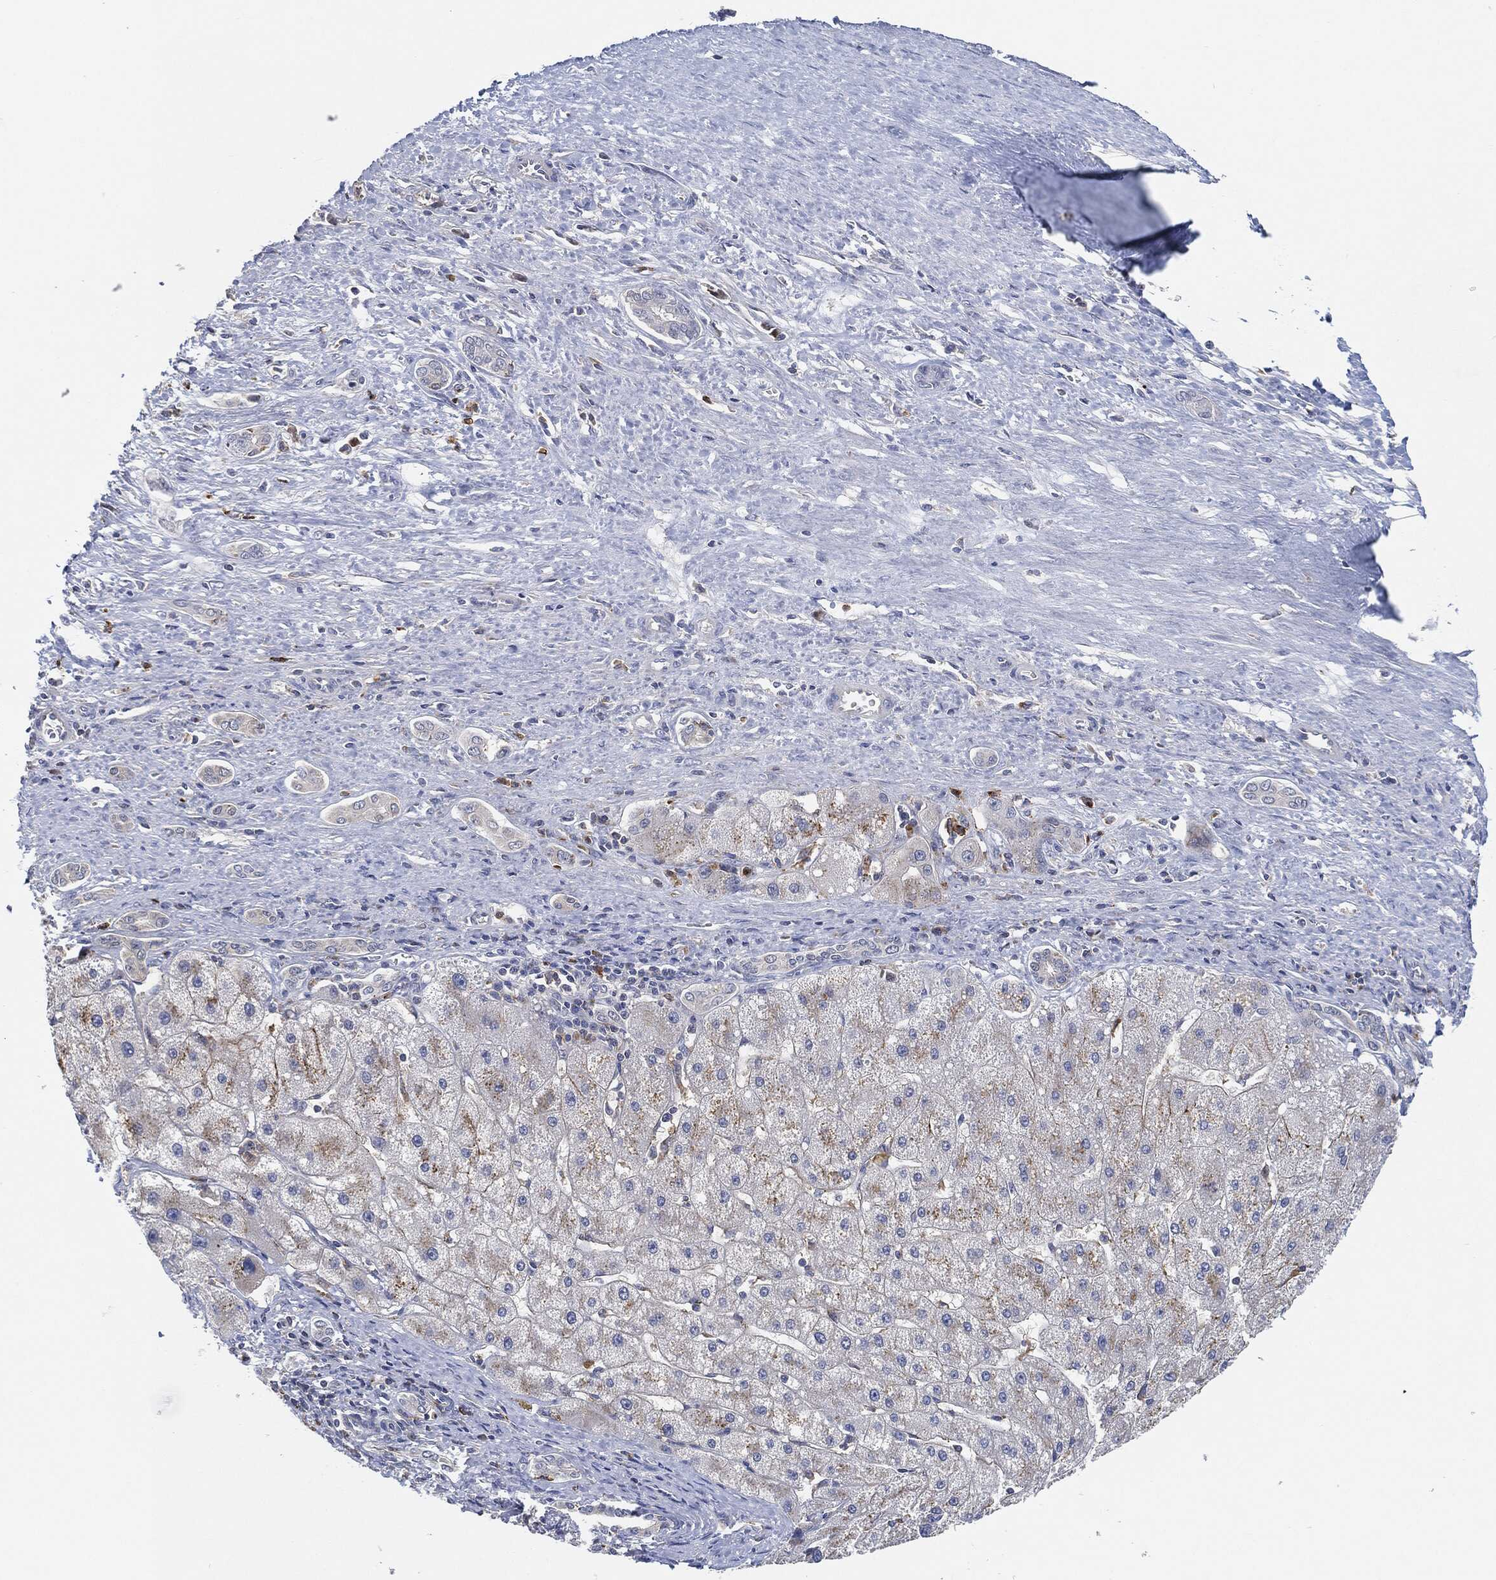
{"staining": {"intensity": "moderate", "quantity": "25%-75%", "location": "cytoplasmic/membranous"}, "tissue": "liver cancer", "cell_type": "Tumor cells", "image_type": "cancer", "snomed": [{"axis": "morphology", "description": "Carcinoma, Hepatocellular, NOS"}, {"axis": "topography", "description": "Liver"}], "caption": "Liver cancer stained with DAB (3,3'-diaminobenzidine) immunohistochemistry displays medium levels of moderate cytoplasmic/membranous positivity in about 25%-75% of tumor cells.", "gene": "VSIG4", "patient": {"sex": "female", "age": 82}}